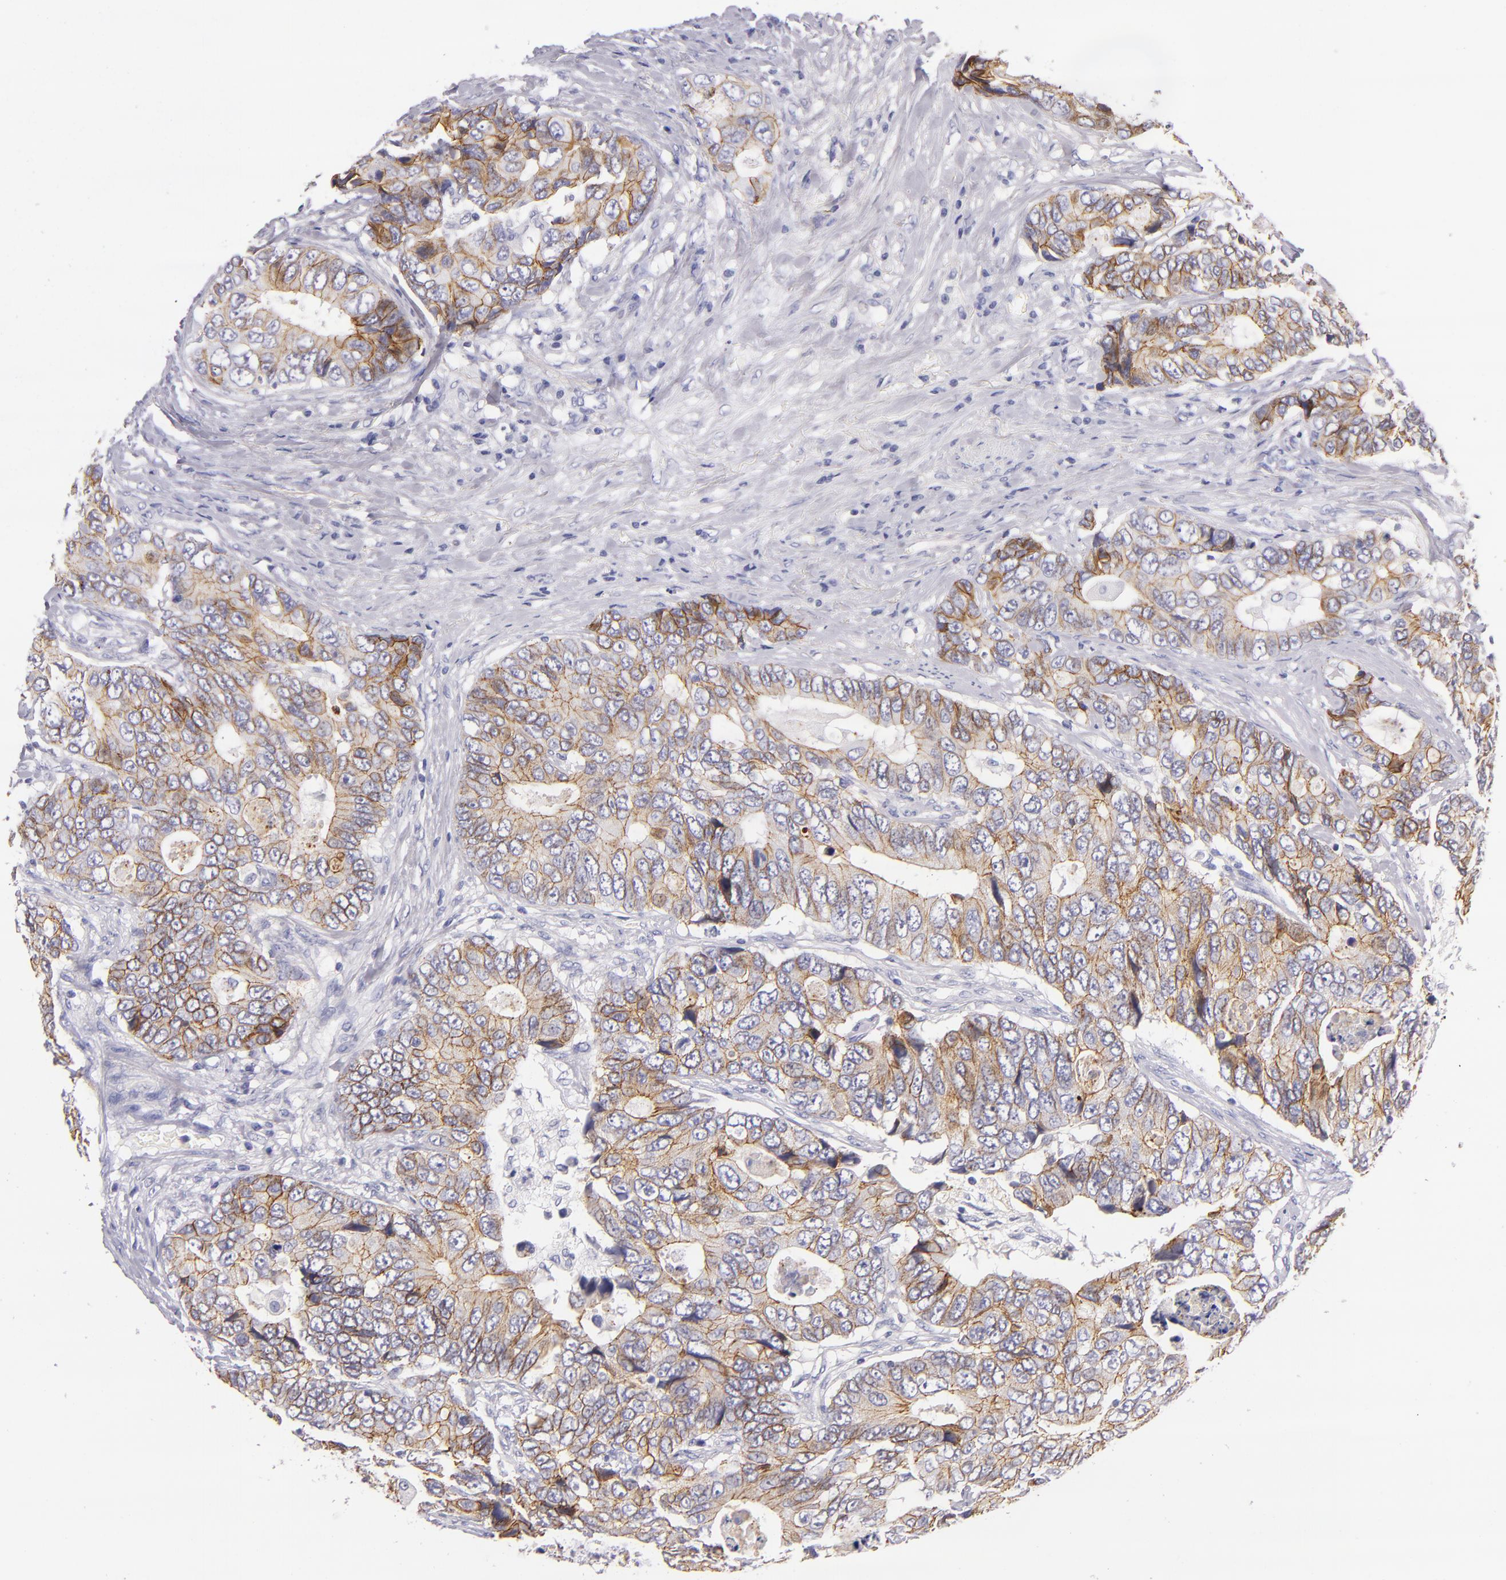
{"staining": {"intensity": "moderate", "quantity": ">75%", "location": "cytoplasmic/membranous"}, "tissue": "colorectal cancer", "cell_type": "Tumor cells", "image_type": "cancer", "snomed": [{"axis": "morphology", "description": "Adenocarcinoma, NOS"}, {"axis": "topography", "description": "Rectum"}], "caption": "An IHC image of tumor tissue is shown. Protein staining in brown shows moderate cytoplasmic/membranous positivity in colorectal cancer within tumor cells.", "gene": "CDH3", "patient": {"sex": "female", "age": 67}}